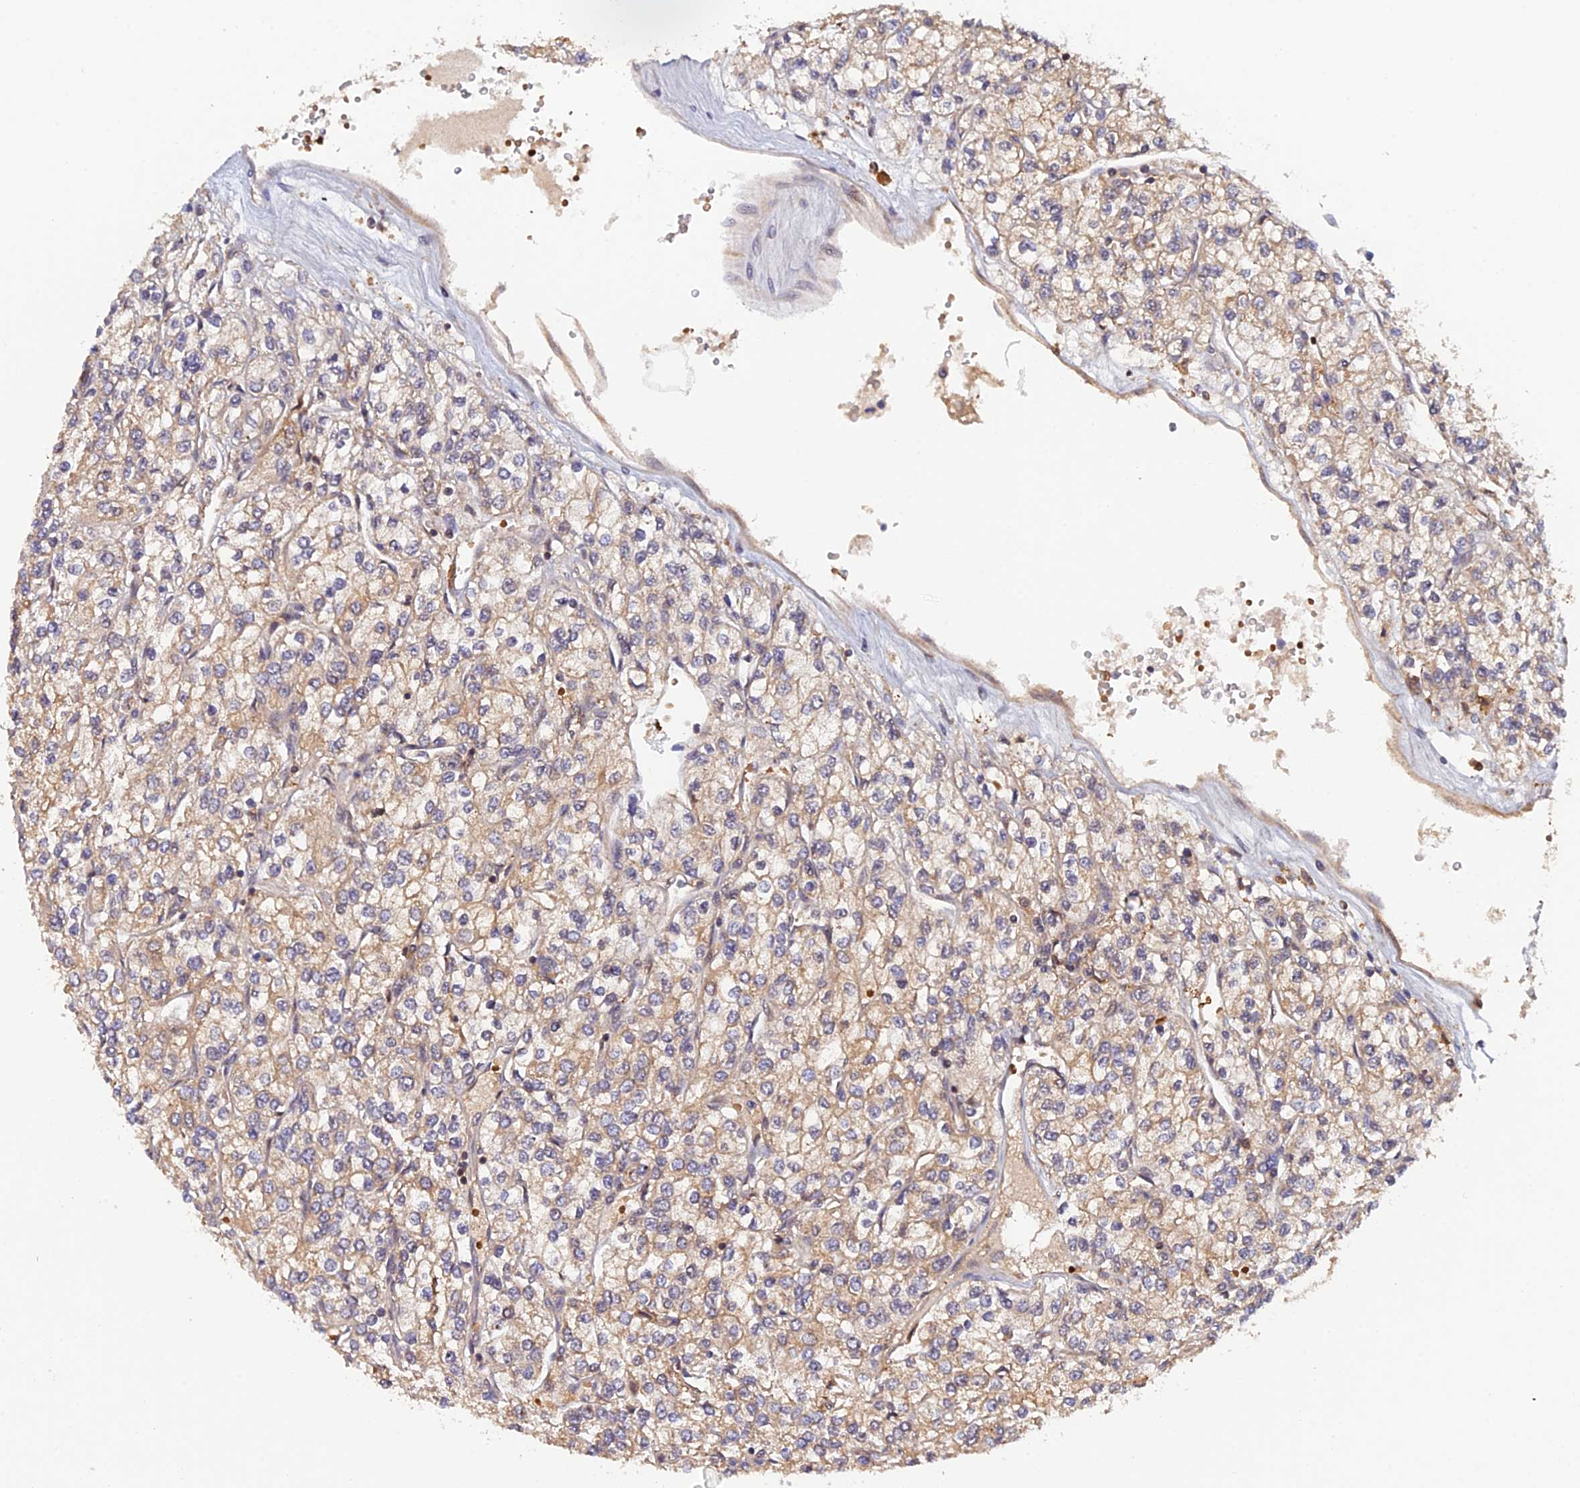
{"staining": {"intensity": "weak", "quantity": "25%-75%", "location": "cytoplasmic/membranous"}, "tissue": "renal cancer", "cell_type": "Tumor cells", "image_type": "cancer", "snomed": [{"axis": "morphology", "description": "Adenocarcinoma, NOS"}, {"axis": "topography", "description": "Kidney"}], "caption": "DAB (3,3'-diaminobenzidine) immunohistochemical staining of renal cancer (adenocarcinoma) exhibits weak cytoplasmic/membranous protein expression in about 25%-75% of tumor cells.", "gene": "ARL2BP", "patient": {"sex": "male", "age": 80}}